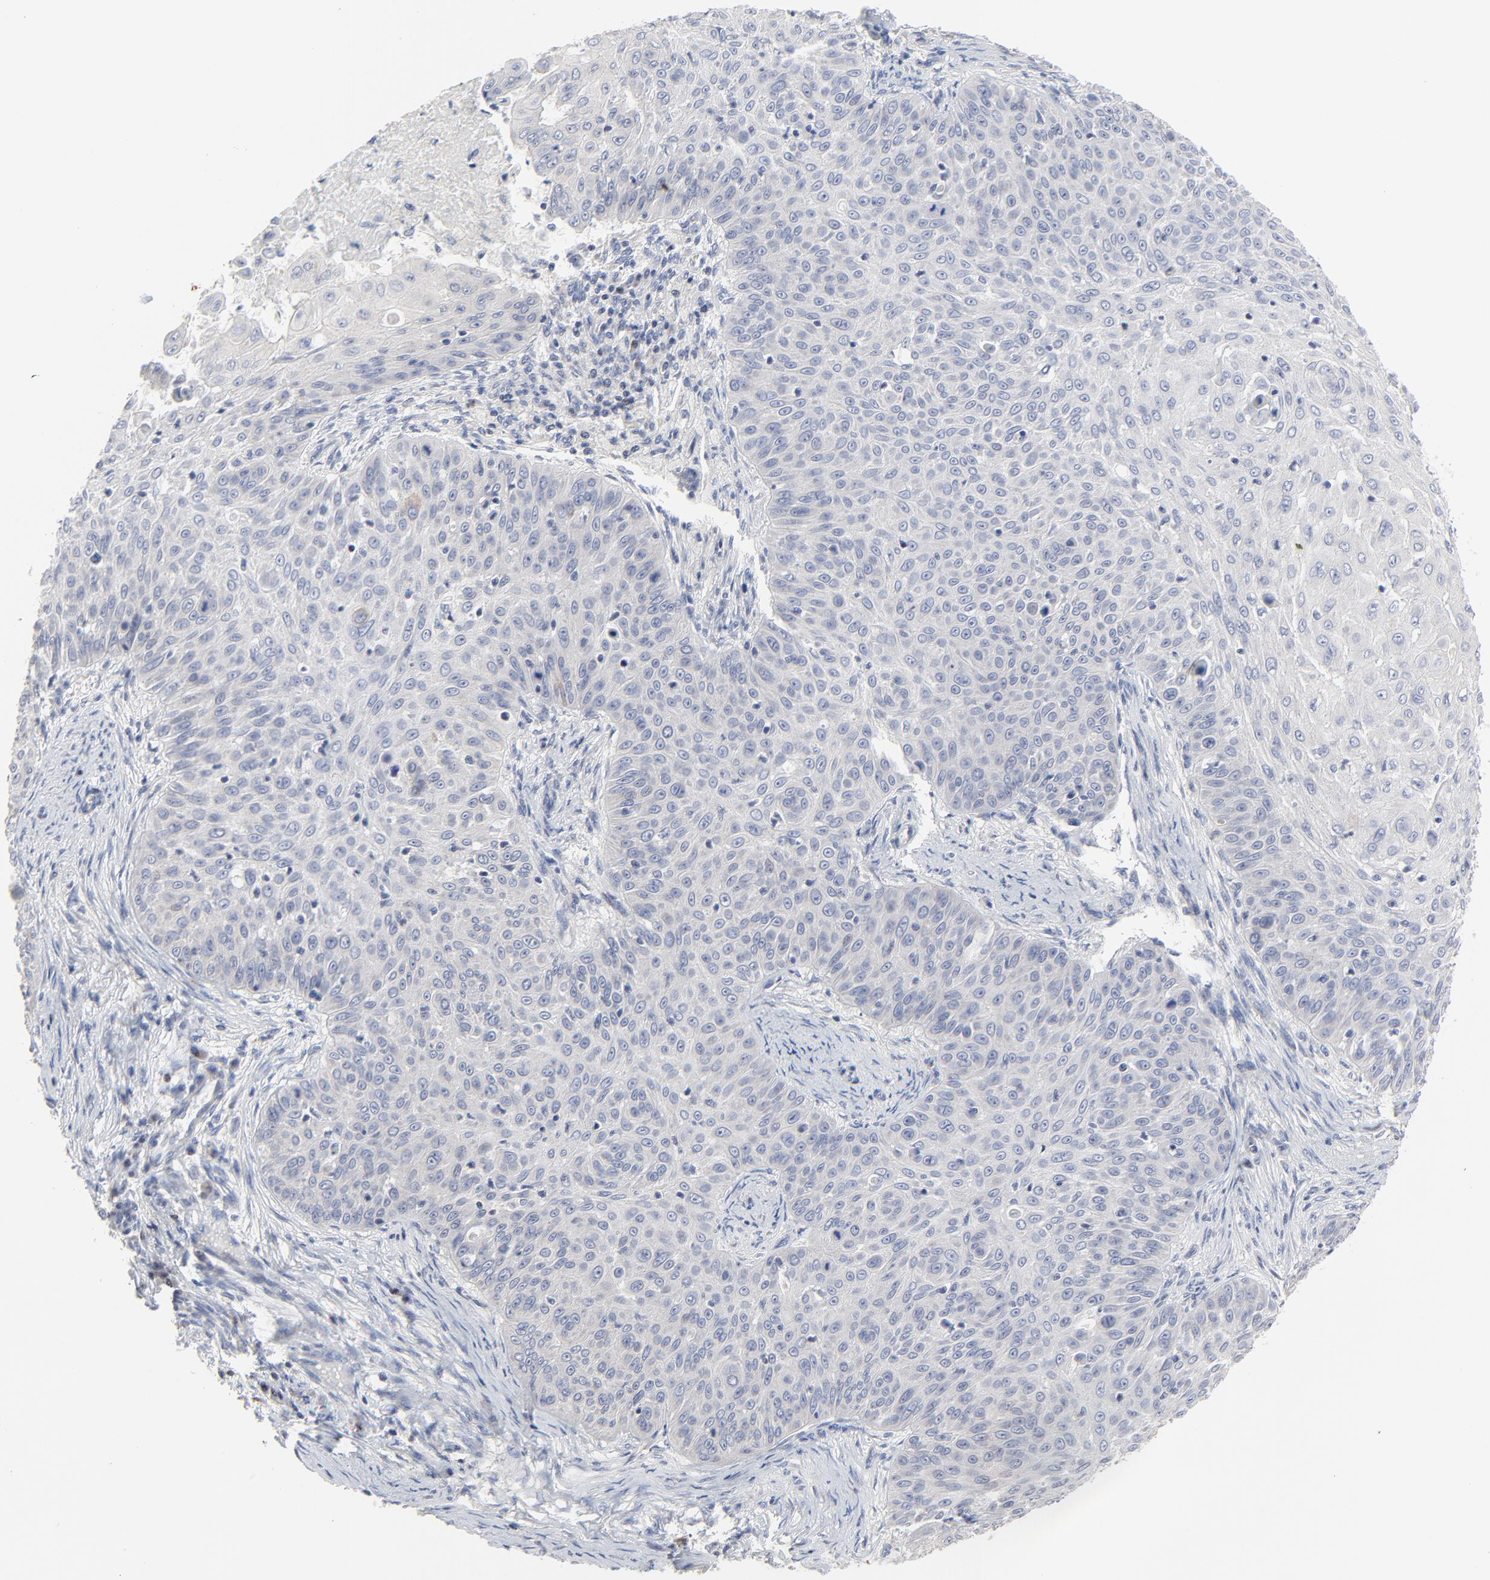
{"staining": {"intensity": "negative", "quantity": "none", "location": "none"}, "tissue": "skin cancer", "cell_type": "Tumor cells", "image_type": "cancer", "snomed": [{"axis": "morphology", "description": "Squamous cell carcinoma, NOS"}, {"axis": "topography", "description": "Skin"}], "caption": "Tumor cells show no significant expression in skin cancer (squamous cell carcinoma).", "gene": "LNX1", "patient": {"sex": "male", "age": 82}}